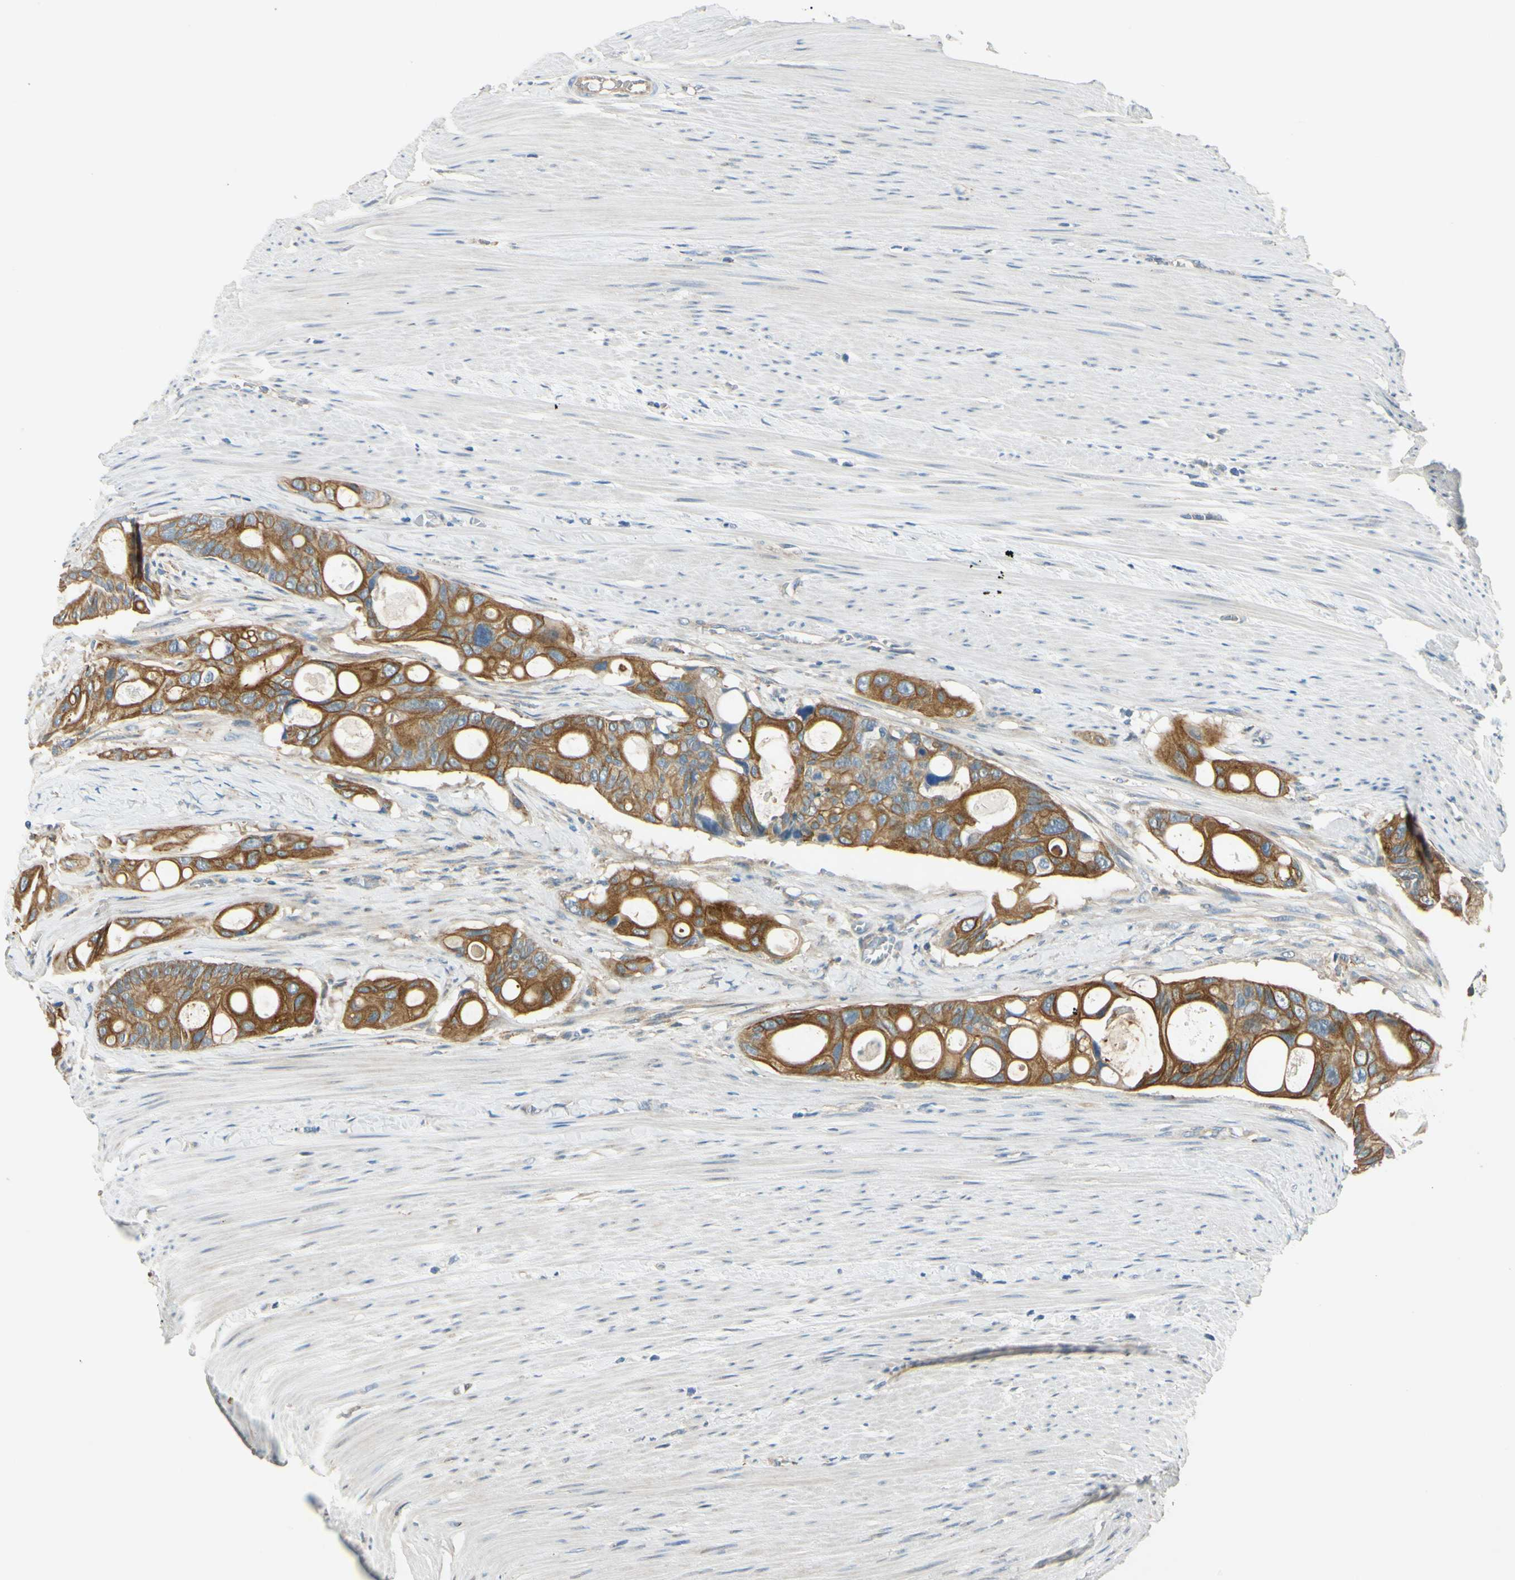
{"staining": {"intensity": "moderate", "quantity": ">75%", "location": "cytoplasmic/membranous"}, "tissue": "colorectal cancer", "cell_type": "Tumor cells", "image_type": "cancer", "snomed": [{"axis": "morphology", "description": "Adenocarcinoma, NOS"}, {"axis": "topography", "description": "Colon"}], "caption": "Protein staining by IHC demonstrates moderate cytoplasmic/membranous staining in approximately >75% of tumor cells in colorectal cancer (adenocarcinoma).", "gene": "LAMA3", "patient": {"sex": "female", "age": 57}}